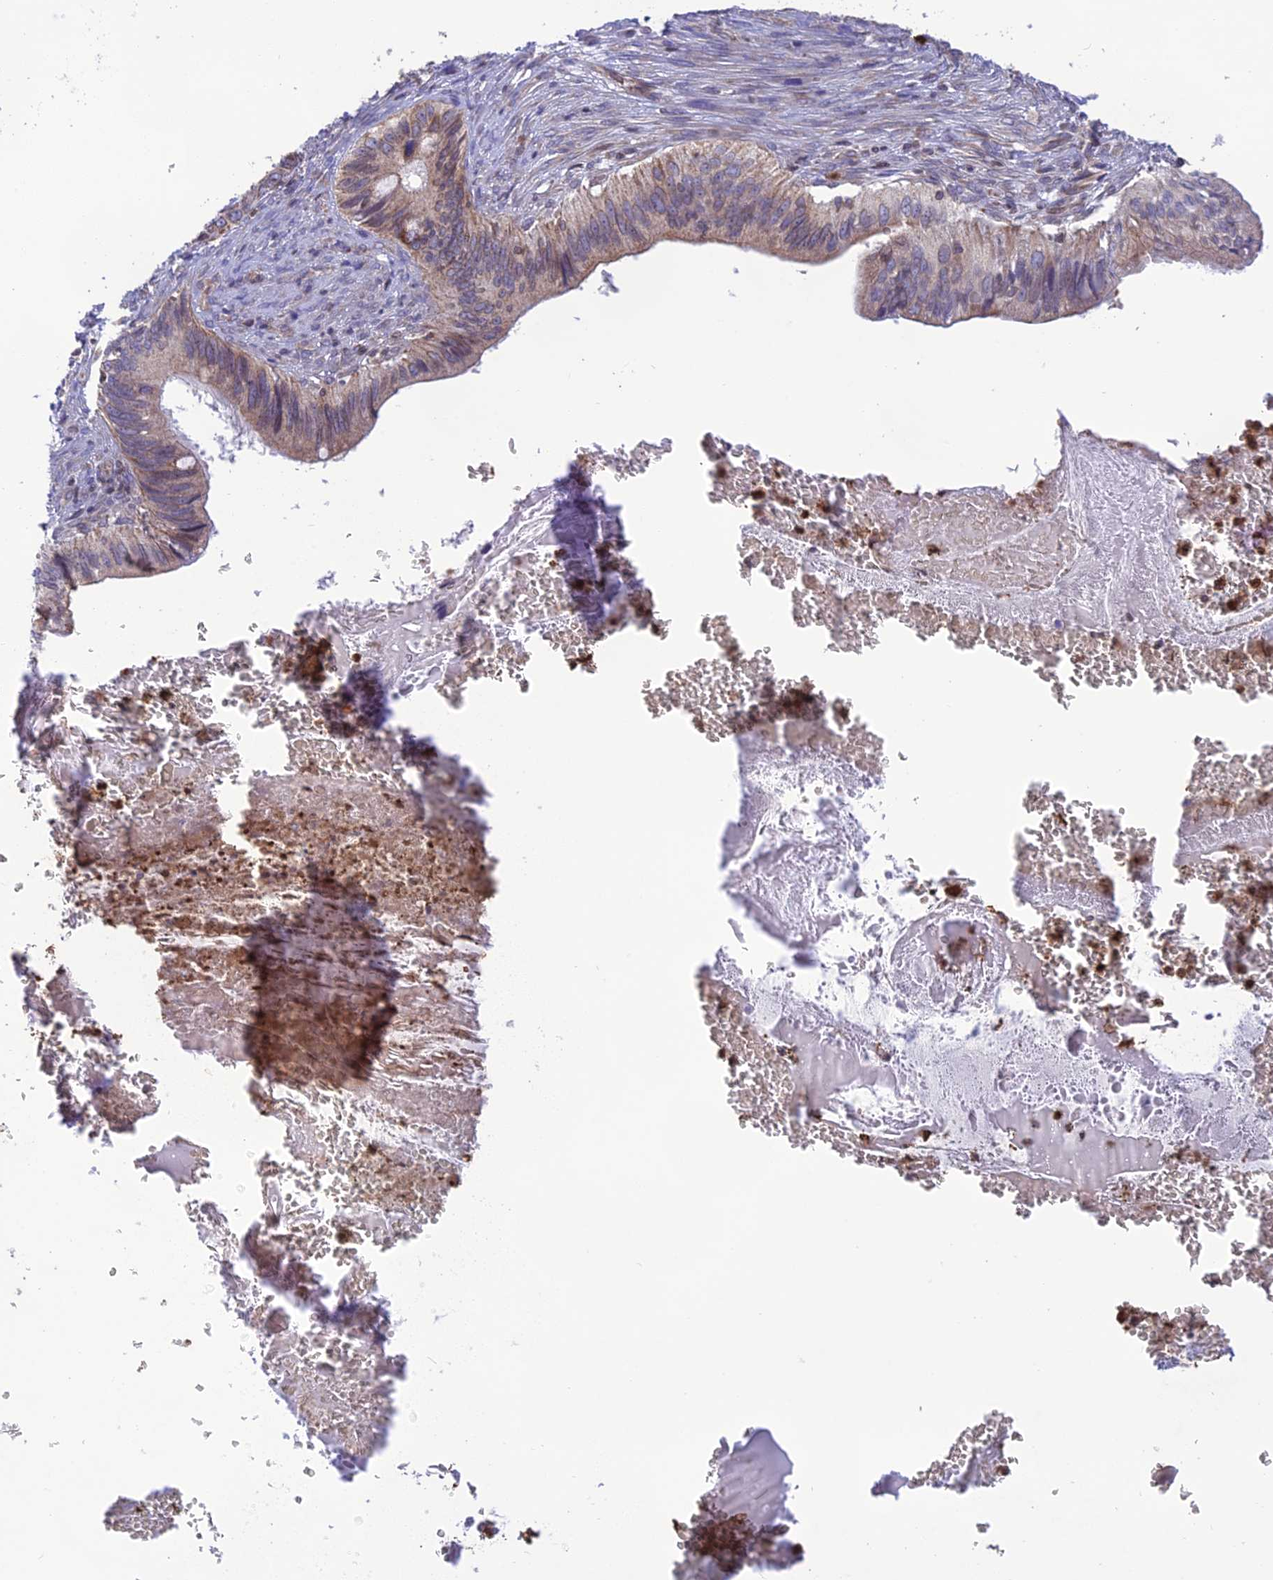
{"staining": {"intensity": "weak", "quantity": "25%-75%", "location": "cytoplasmic/membranous"}, "tissue": "cervical cancer", "cell_type": "Tumor cells", "image_type": "cancer", "snomed": [{"axis": "morphology", "description": "Adenocarcinoma, NOS"}, {"axis": "topography", "description": "Cervix"}], "caption": "This is a histology image of immunohistochemistry staining of cervical adenocarcinoma, which shows weak expression in the cytoplasmic/membranous of tumor cells.", "gene": "PKHD1L1", "patient": {"sex": "female", "age": 42}}